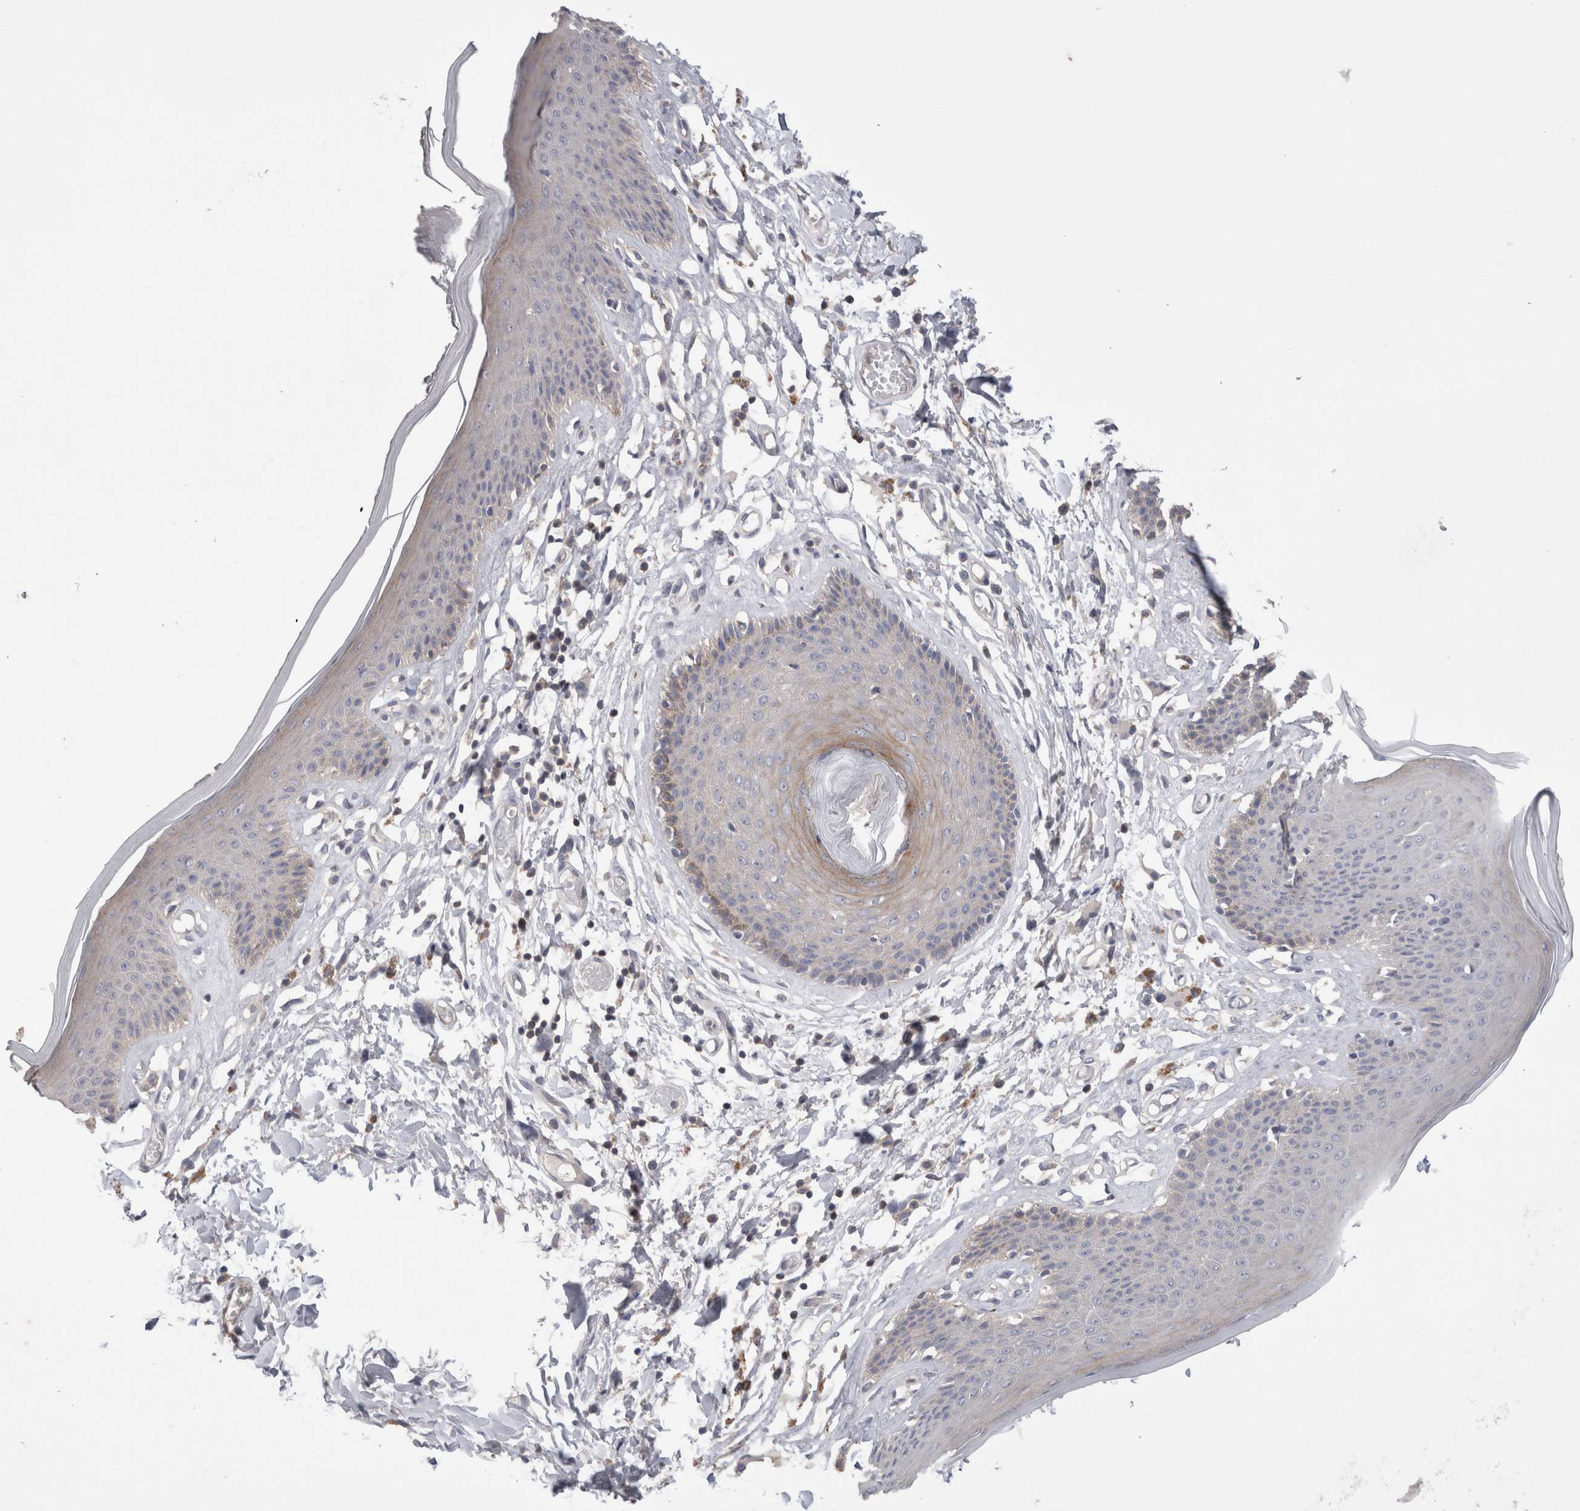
{"staining": {"intensity": "moderate", "quantity": "<25%", "location": "cytoplasmic/membranous"}, "tissue": "skin", "cell_type": "Epidermal cells", "image_type": "normal", "snomed": [{"axis": "morphology", "description": "Normal tissue, NOS"}, {"axis": "topography", "description": "Vulva"}], "caption": "This image shows unremarkable skin stained with immunohistochemistry (IHC) to label a protein in brown. The cytoplasmic/membranous of epidermal cells show moderate positivity for the protein. Nuclei are counter-stained blue.", "gene": "OTOR", "patient": {"sex": "female", "age": 73}}